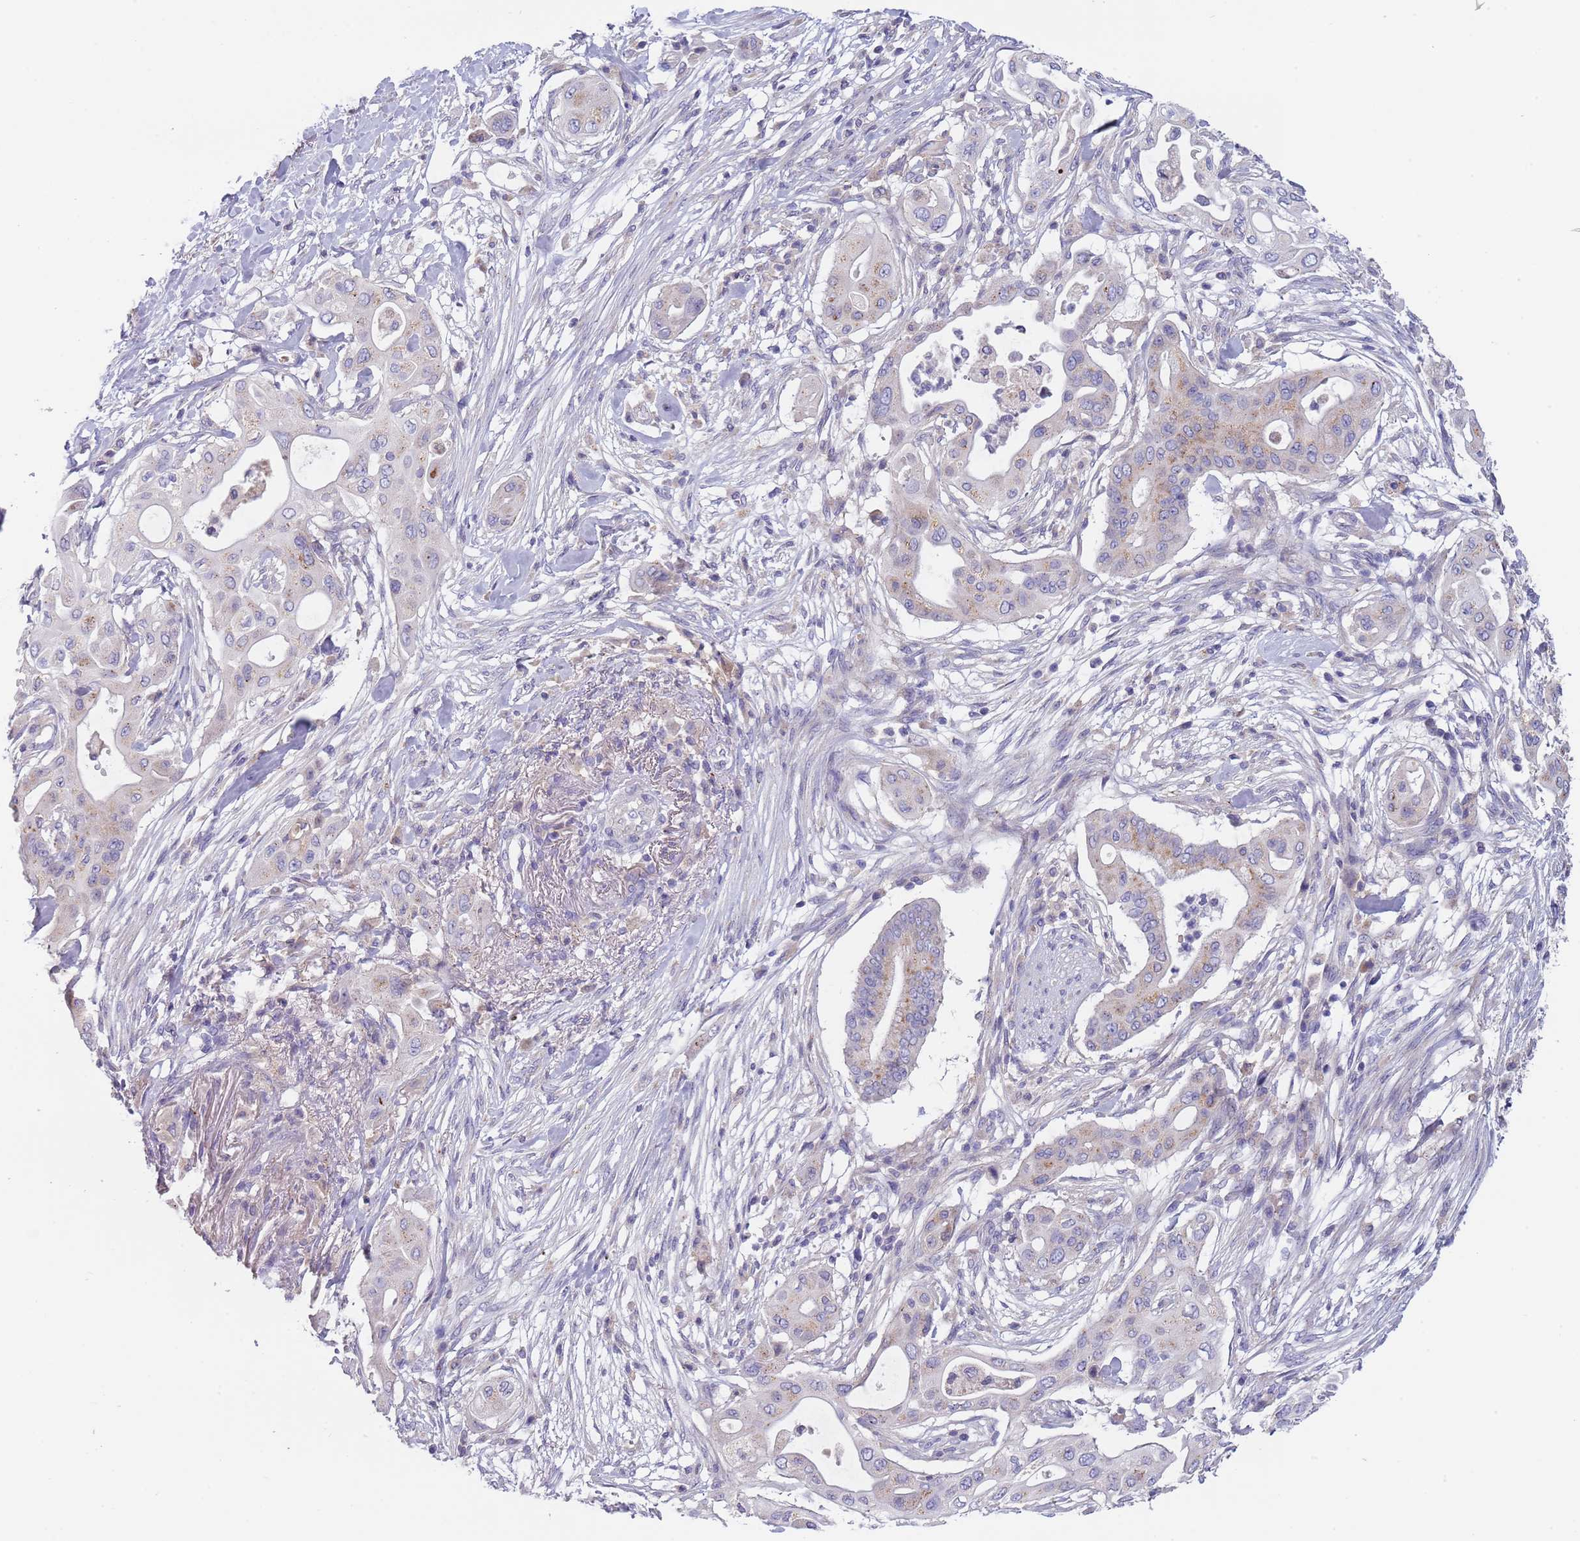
{"staining": {"intensity": "weak", "quantity": "<25%", "location": "cytoplasmic/membranous"}, "tissue": "pancreatic cancer", "cell_type": "Tumor cells", "image_type": "cancer", "snomed": [{"axis": "morphology", "description": "Adenocarcinoma, NOS"}, {"axis": "topography", "description": "Pancreas"}], "caption": "A high-resolution photomicrograph shows IHC staining of pancreatic adenocarcinoma, which reveals no significant staining in tumor cells.", "gene": "MAN1C1", "patient": {"sex": "male", "age": 68}}